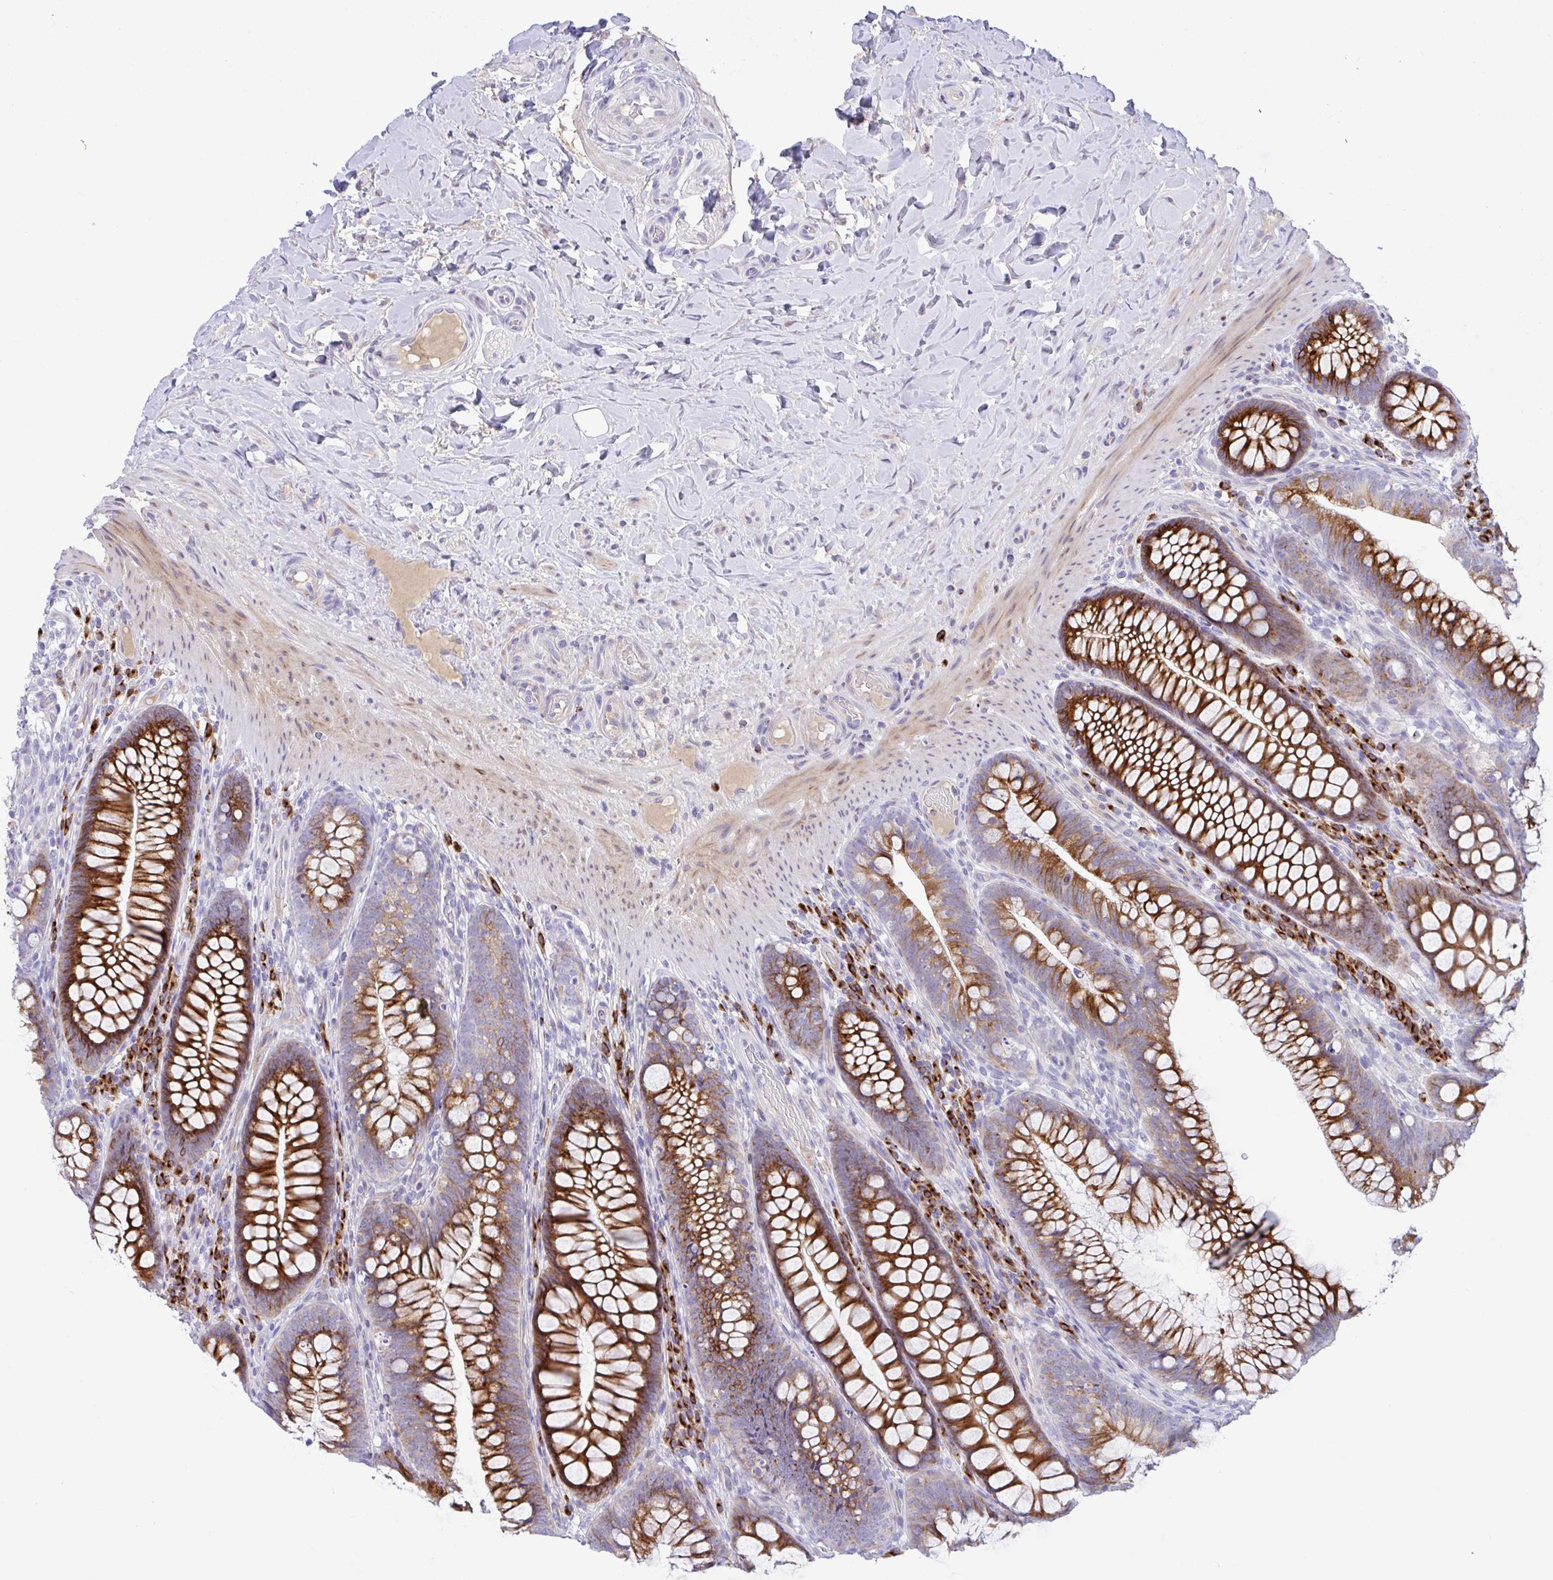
{"staining": {"intensity": "weak", "quantity": "<25%", "location": "cytoplasmic/membranous"}, "tissue": "colon", "cell_type": "Endothelial cells", "image_type": "normal", "snomed": [{"axis": "morphology", "description": "Normal tissue, NOS"}, {"axis": "morphology", "description": "Adenoma, NOS"}, {"axis": "topography", "description": "Soft tissue"}, {"axis": "topography", "description": "Colon"}], "caption": "Normal colon was stained to show a protein in brown. There is no significant expression in endothelial cells.", "gene": "FBXL20", "patient": {"sex": "male", "age": 47}}